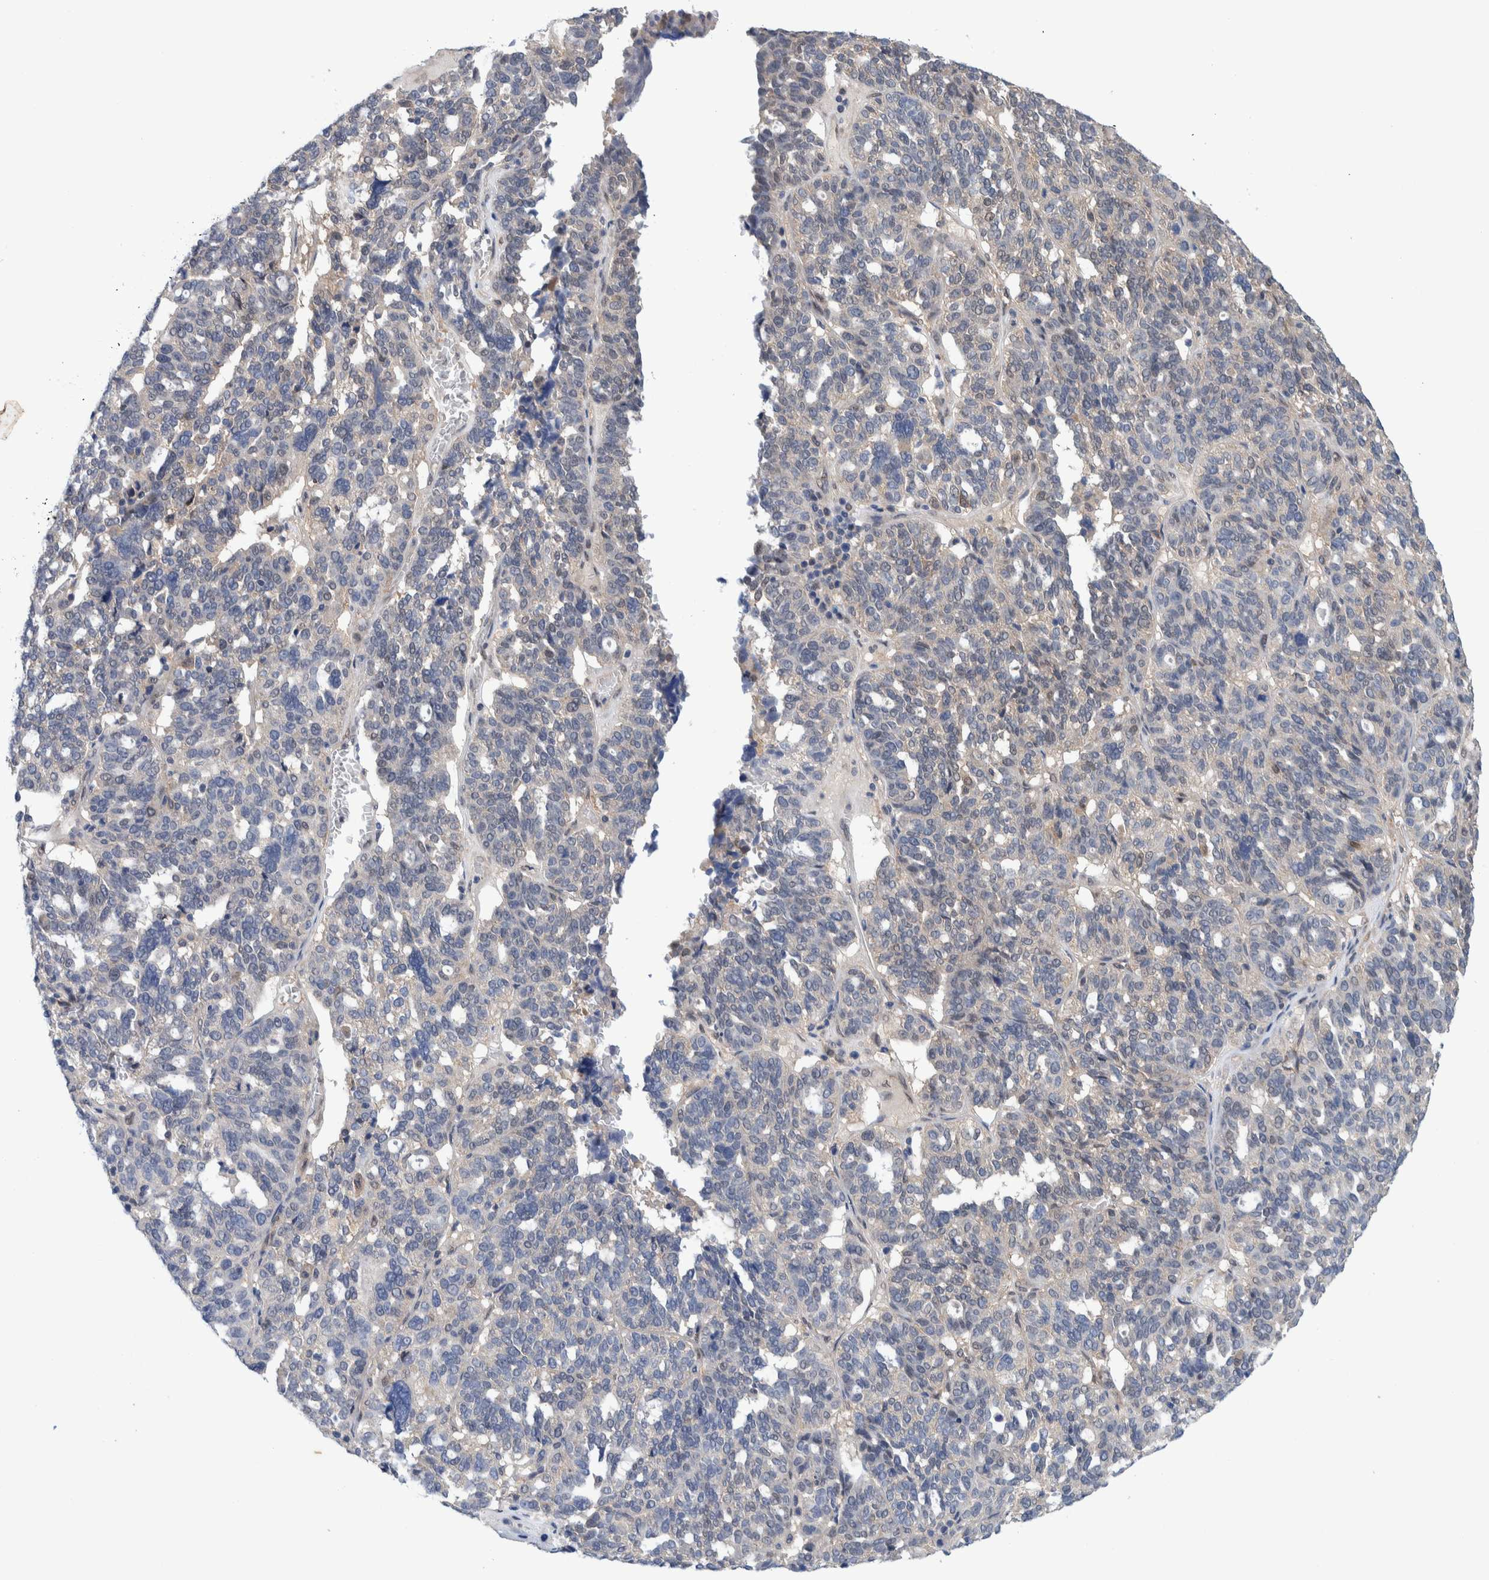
{"staining": {"intensity": "negative", "quantity": "none", "location": "none"}, "tissue": "ovarian cancer", "cell_type": "Tumor cells", "image_type": "cancer", "snomed": [{"axis": "morphology", "description": "Cystadenocarcinoma, serous, NOS"}, {"axis": "topography", "description": "Ovary"}], "caption": "The image reveals no significant positivity in tumor cells of ovarian cancer.", "gene": "PFAS", "patient": {"sex": "female", "age": 59}}